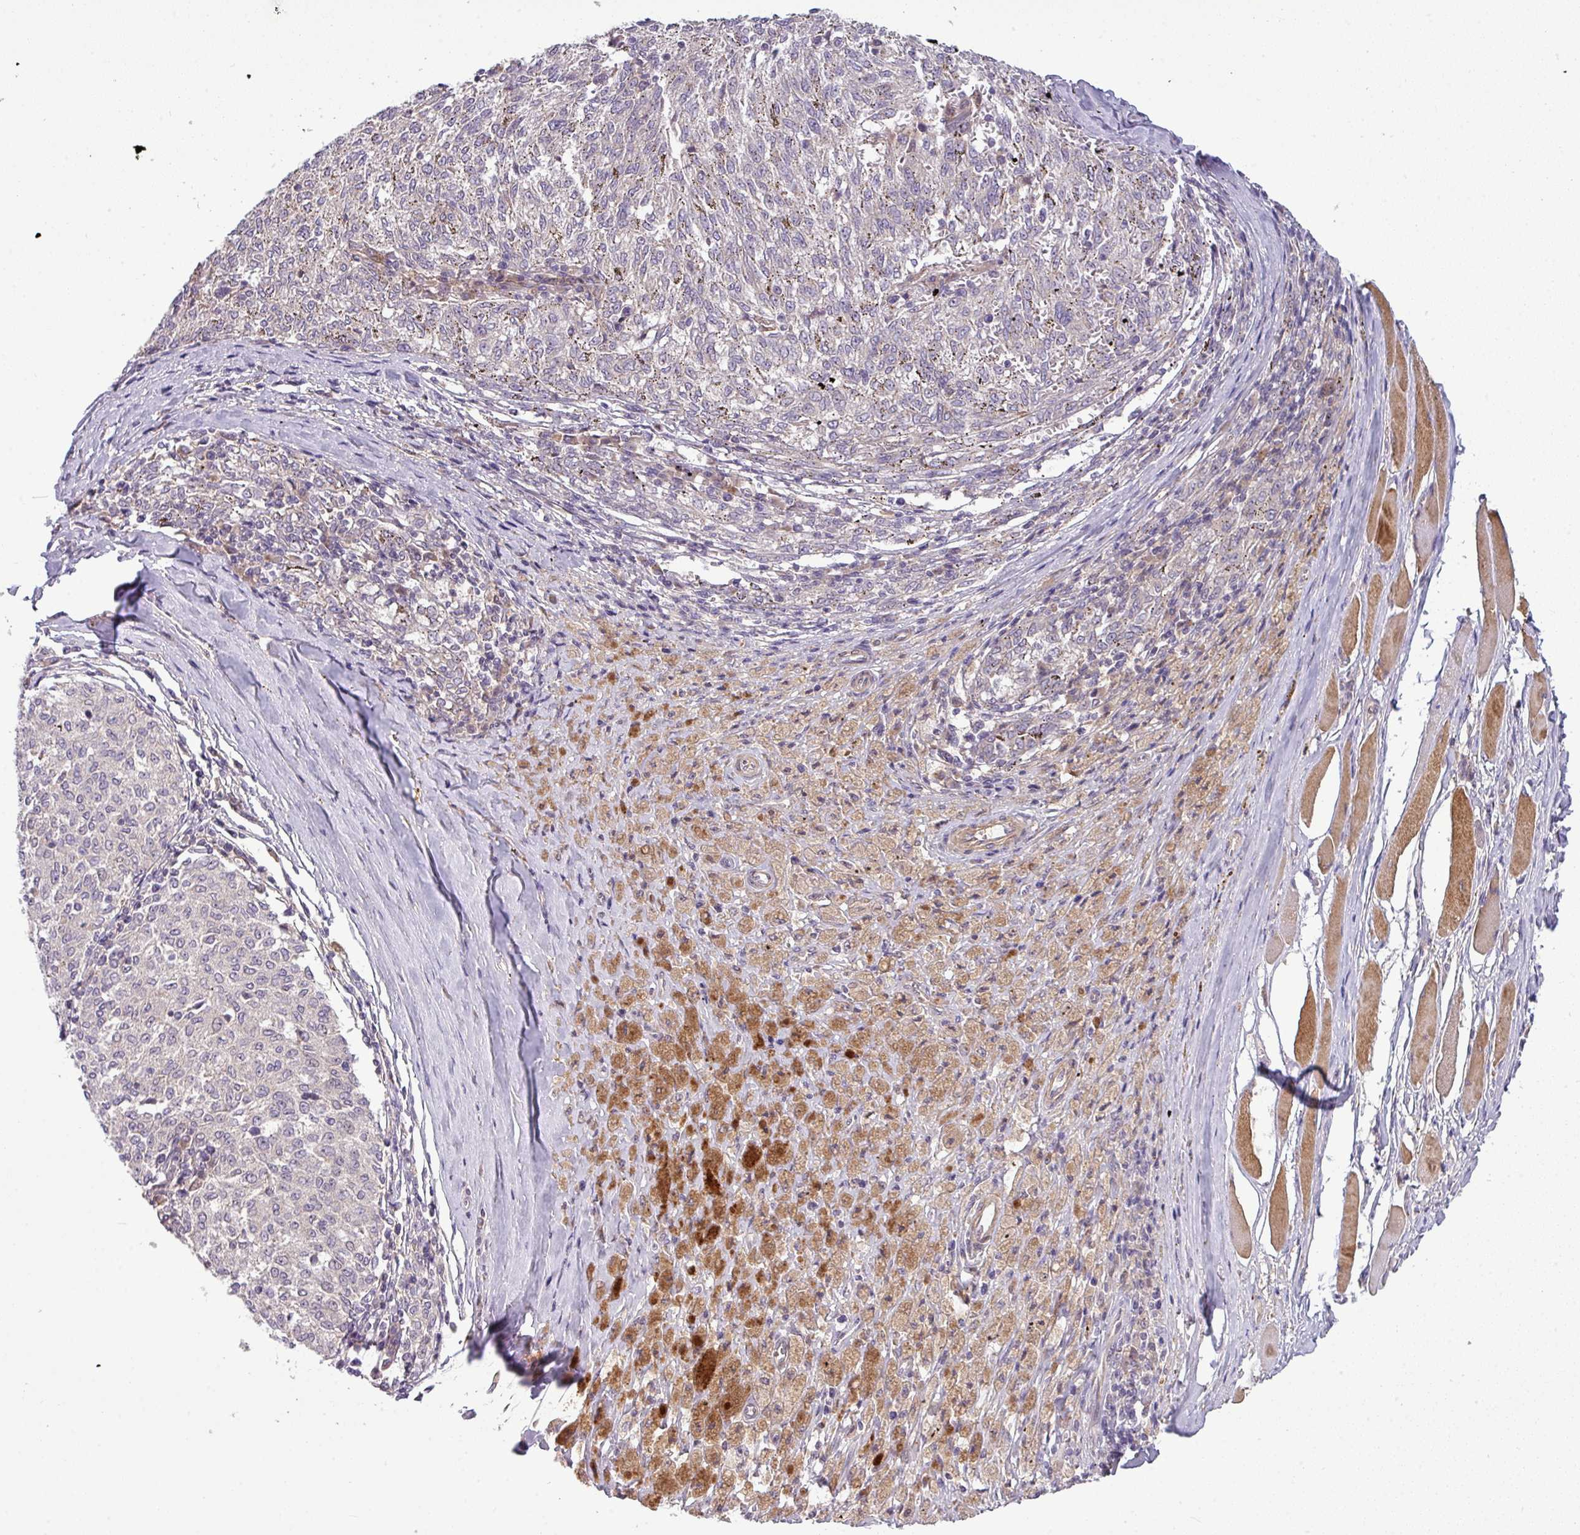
{"staining": {"intensity": "negative", "quantity": "none", "location": "none"}, "tissue": "melanoma", "cell_type": "Tumor cells", "image_type": "cancer", "snomed": [{"axis": "morphology", "description": "Malignant melanoma, NOS"}, {"axis": "topography", "description": "Skin"}], "caption": "Human malignant melanoma stained for a protein using immunohistochemistry (IHC) exhibits no positivity in tumor cells.", "gene": "ZNF35", "patient": {"sex": "female", "age": 72}}